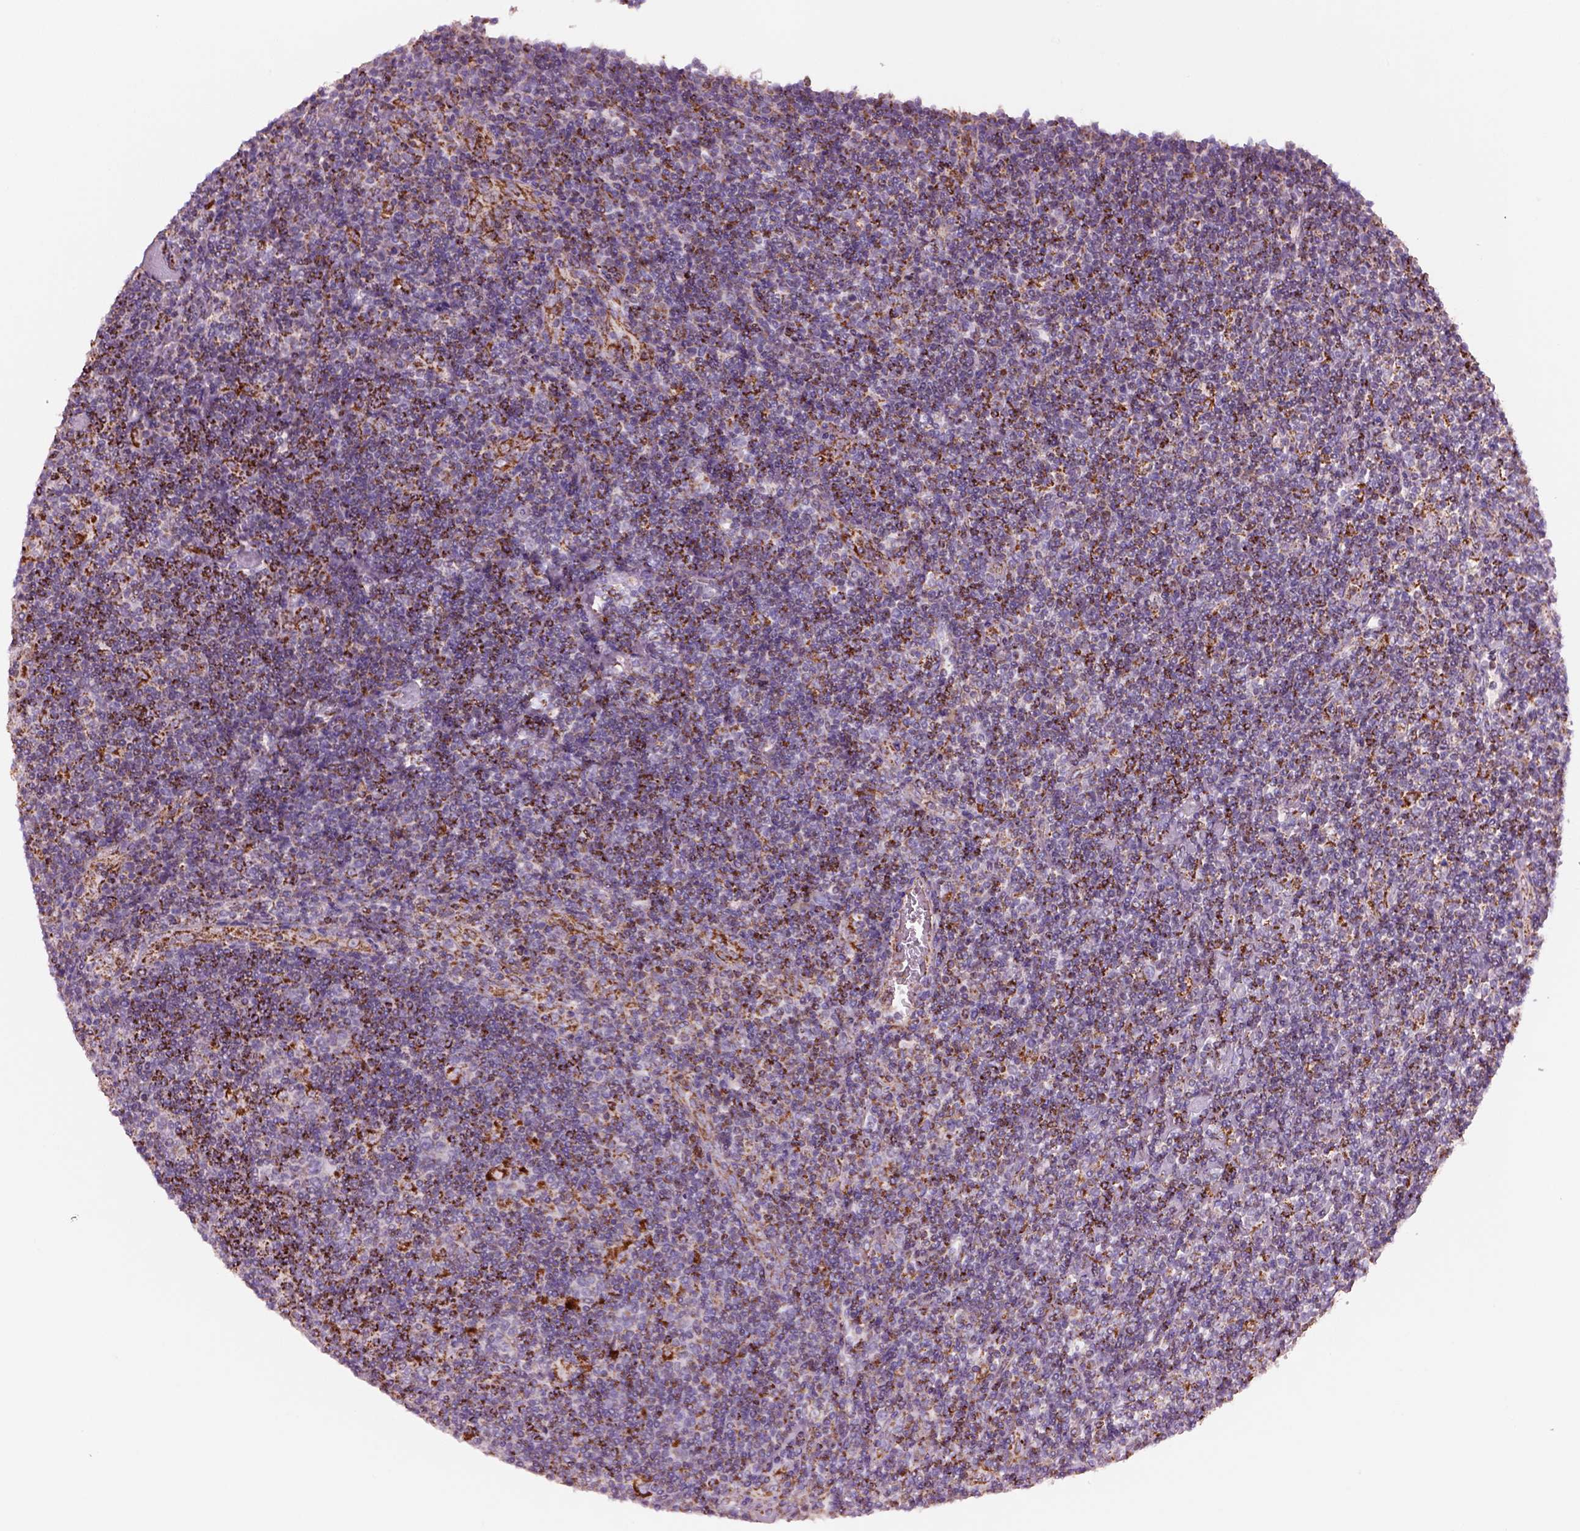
{"staining": {"intensity": "strong", "quantity": "25%-75%", "location": "cytoplasmic/membranous"}, "tissue": "lymphoma", "cell_type": "Tumor cells", "image_type": "cancer", "snomed": [{"axis": "morphology", "description": "Hodgkin's disease, NOS"}, {"axis": "topography", "description": "Lymph node"}], "caption": "This photomicrograph demonstrates immunohistochemistry staining of Hodgkin's disease, with high strong cytoplasmic/membranous staining in approximately 25%-75% of tumor cells.", "gene": "SLC25A24", "patient": {"sex": "male", "age": 40}}